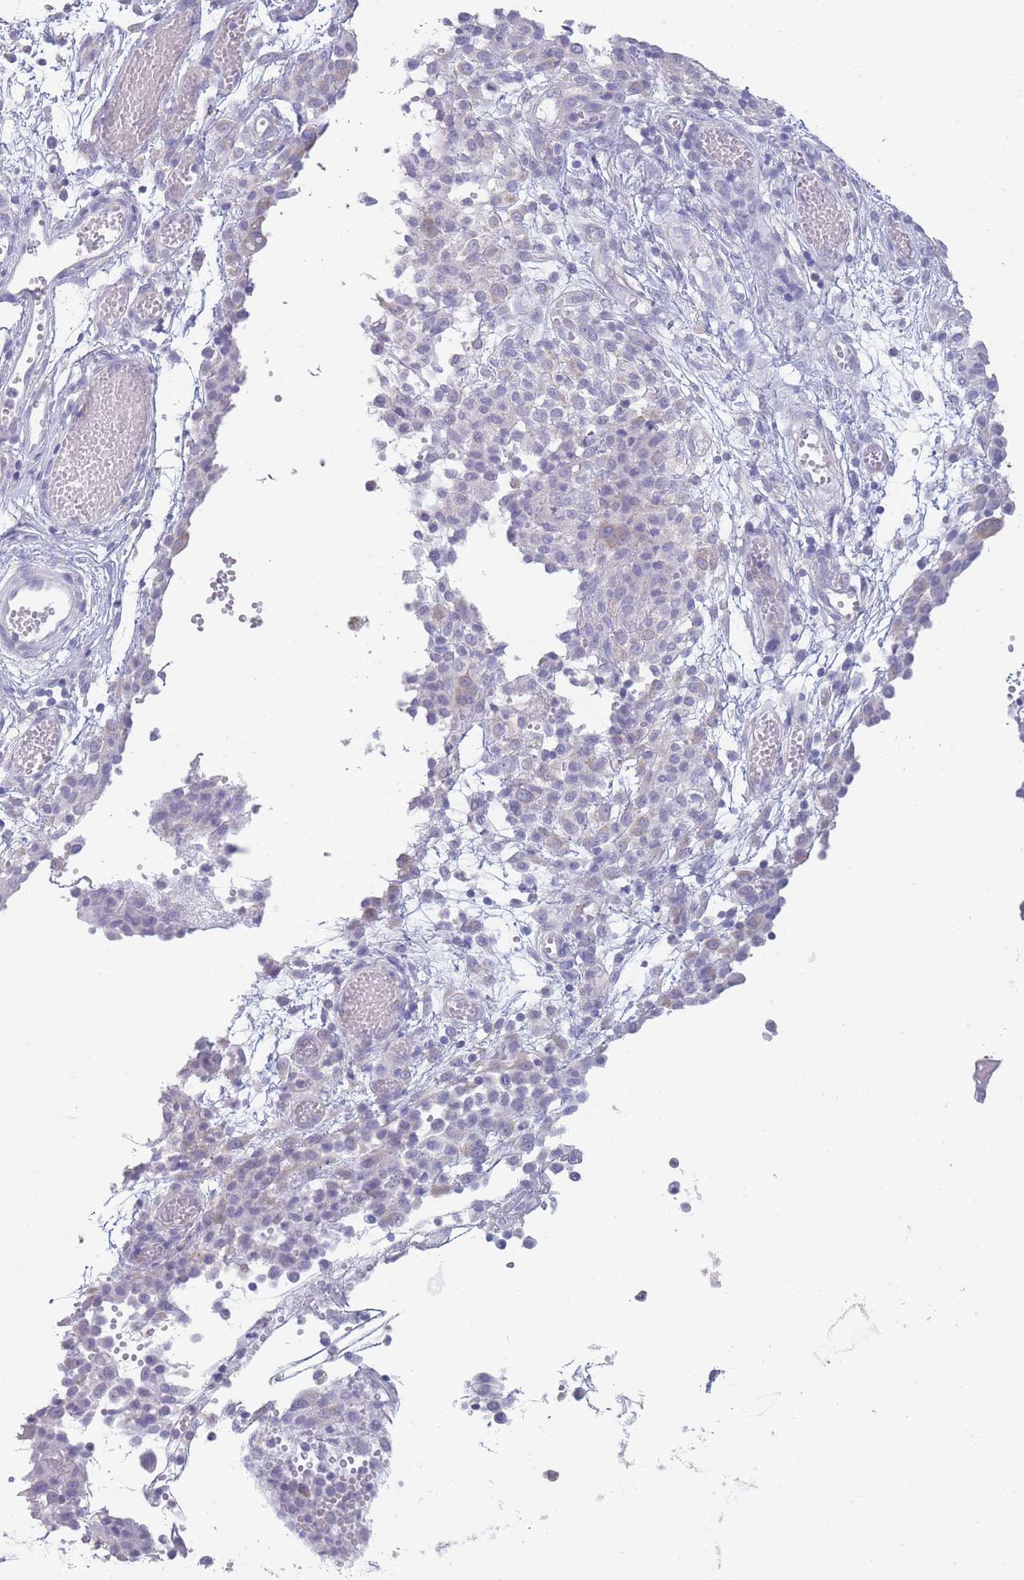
{"staining": {"intensity": "negative", "quantity": "none", "location": "none"}, "tissue": "ovarian cancer", "cell_type": "Tumor cells", "image_type": "cancer", "snomed": [{"axis": "morphology", "description": "Carcinoma, endometroid"}, {"axis": "topography", "description": "Ovary"}], "caption": "An image of ovarian cancer stained for a protein shows no brown staining in tumor cells.", "gene": "DCANP1", "patient": {"sex": "female", "age": 42}}